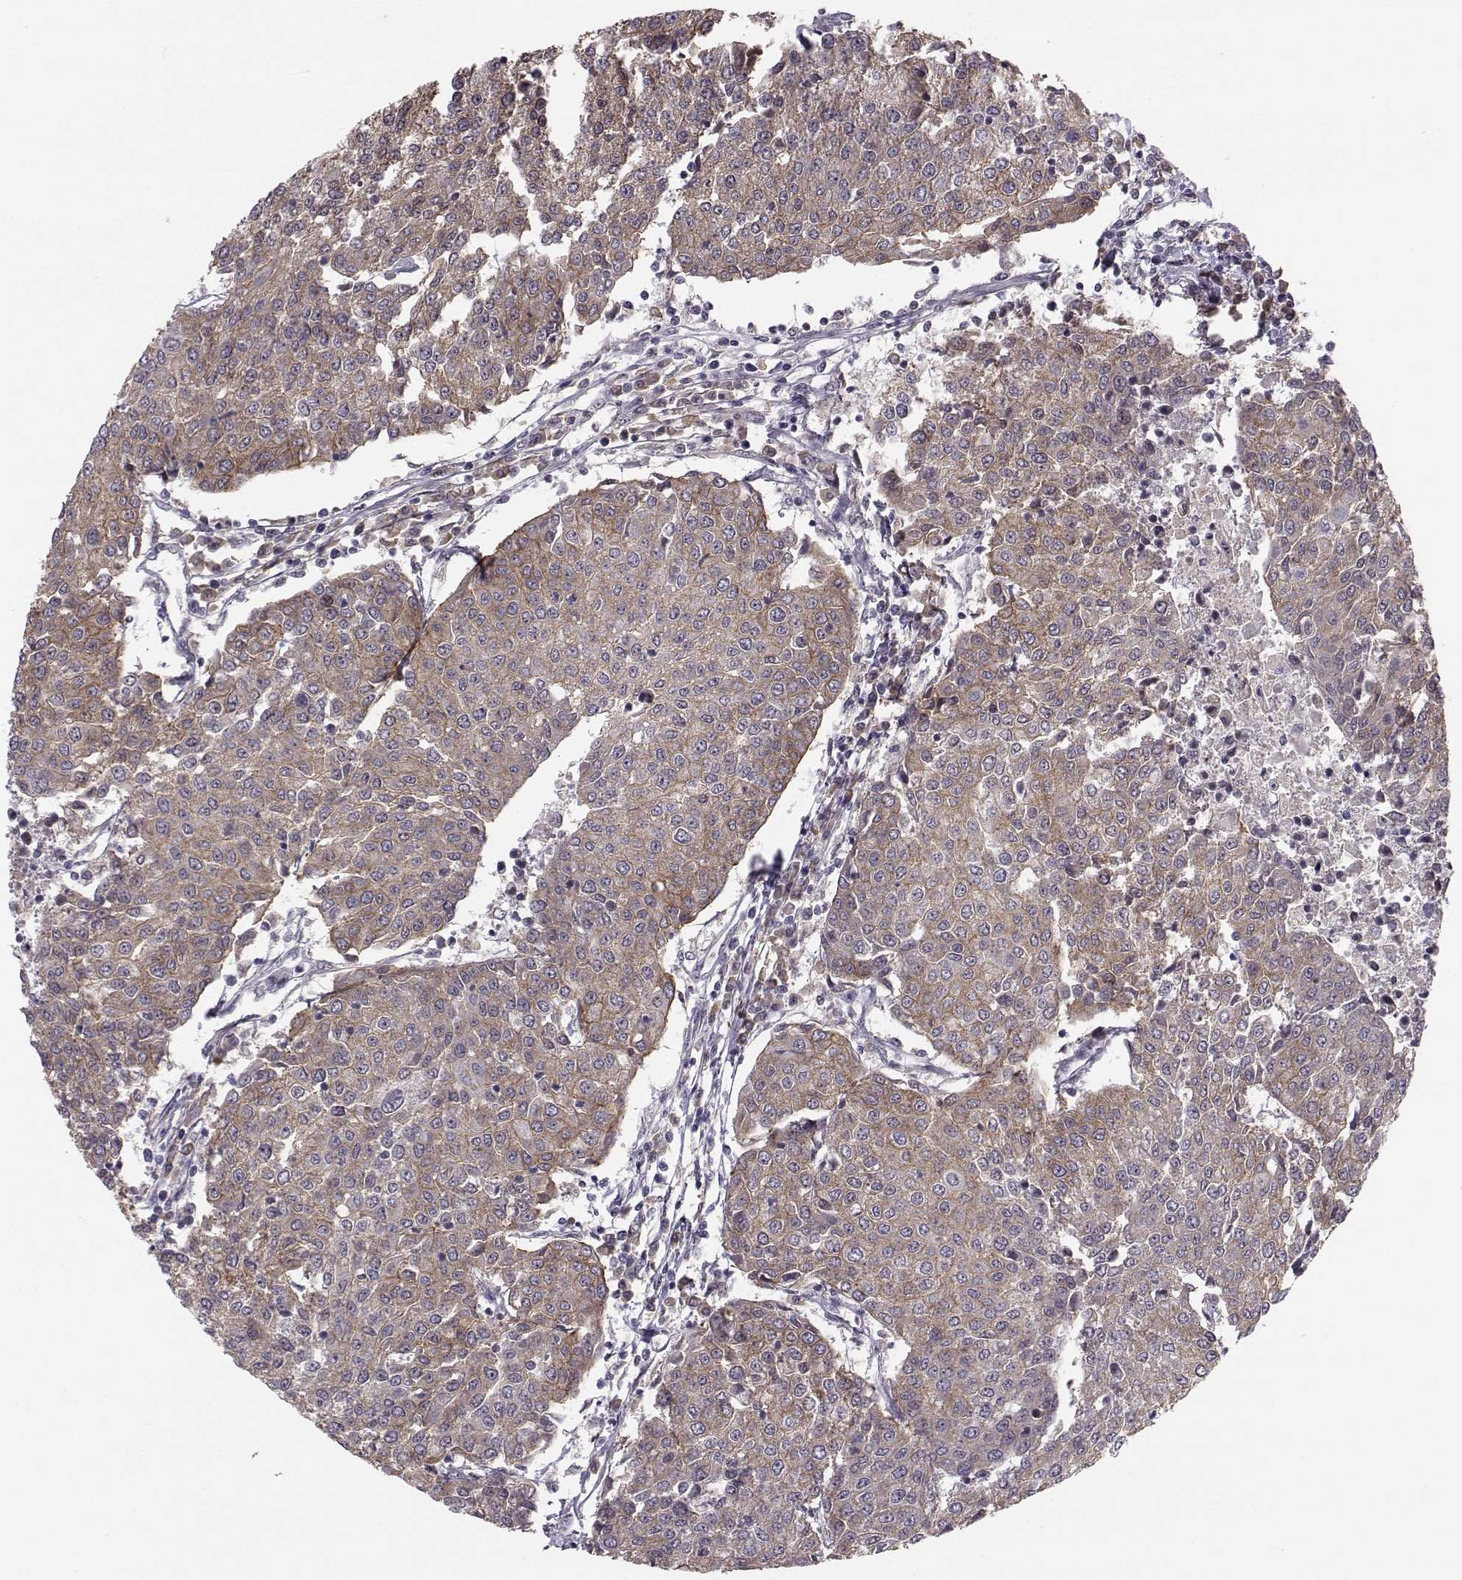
{"staining": {"intensity": "moderate", "quantity": "<25%", "location": "cytoplasmic/membranous"}, "tissue": "urothelial cancer", "cell_type": "Tumor cells", "image_type": "cancer", "snomed": [{"axis": "morphology", "description": "Urothelial carcinoma, High grade"}, {"axis": "topography", "description": "Urinary bladder"}], "caption": "A high-resolution micrograph shows IHC staining of urothelial carcinoma (high-grade), which demonstrates moderate cytoplasmic/membranous staining in about <25% of tumor cells. (IHC, brightfield microscopy, high magnification).", "gene": "PLEKHG3", "patient": {"sex": "female", "age": 85}}